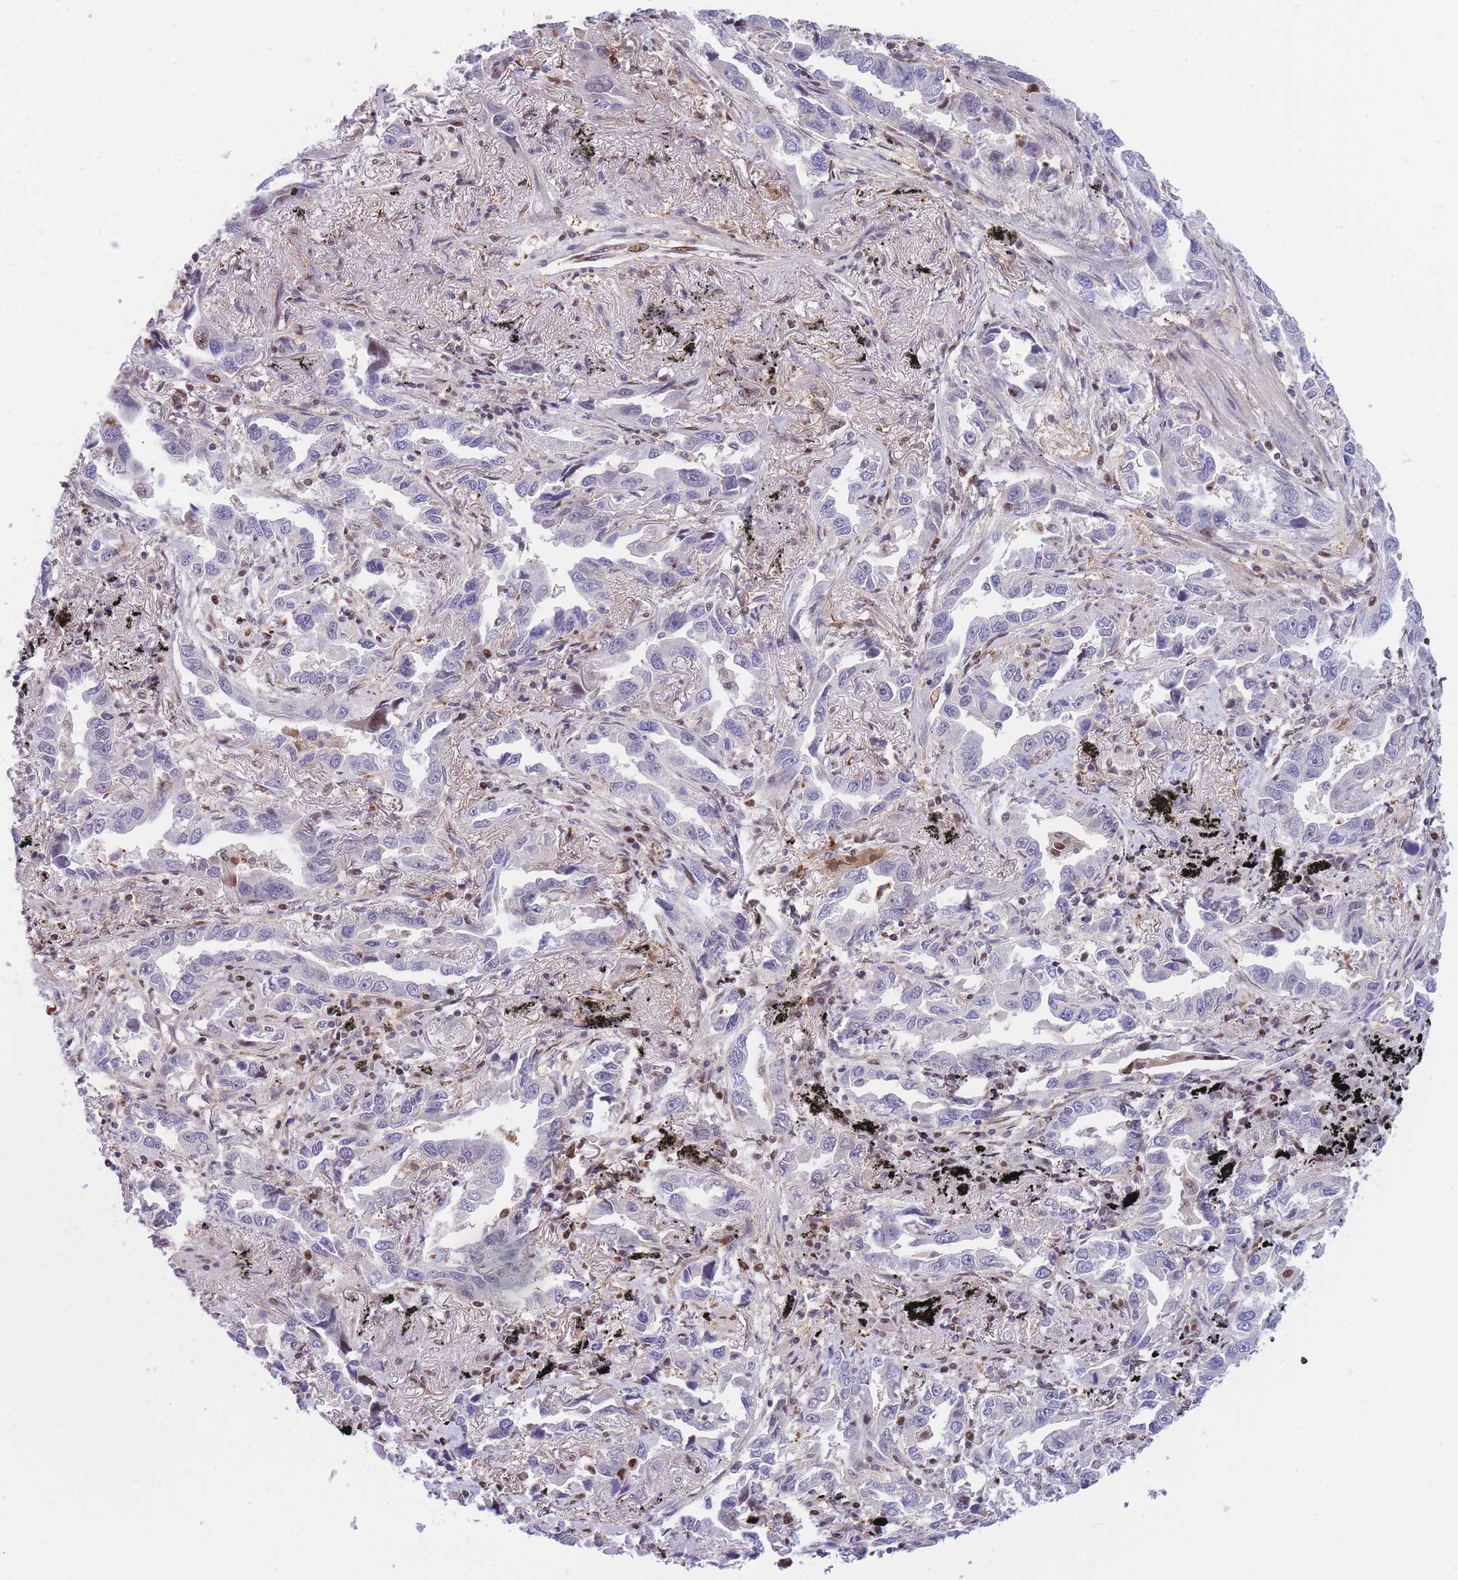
{"staining": {"intensity": "negative", "quantity": "none", "location": "none"}, "tissue": "lung cancer", "cell_type": "Tumor cells", "image_type": "cancer", "snomed": [{"axis": "morphology", "description": "Adenocarcinoma, NOS"}, {"axis": "topography", "description": "Lung"}], "caption": "Immunohistochemistry histopathology image of human lung cancer (adenocarcinoma) stained for a protein (brown), which displays no expression in tumor cells.", "gene": "CRACD", "patient": {"sex": "male", "age": 67}}